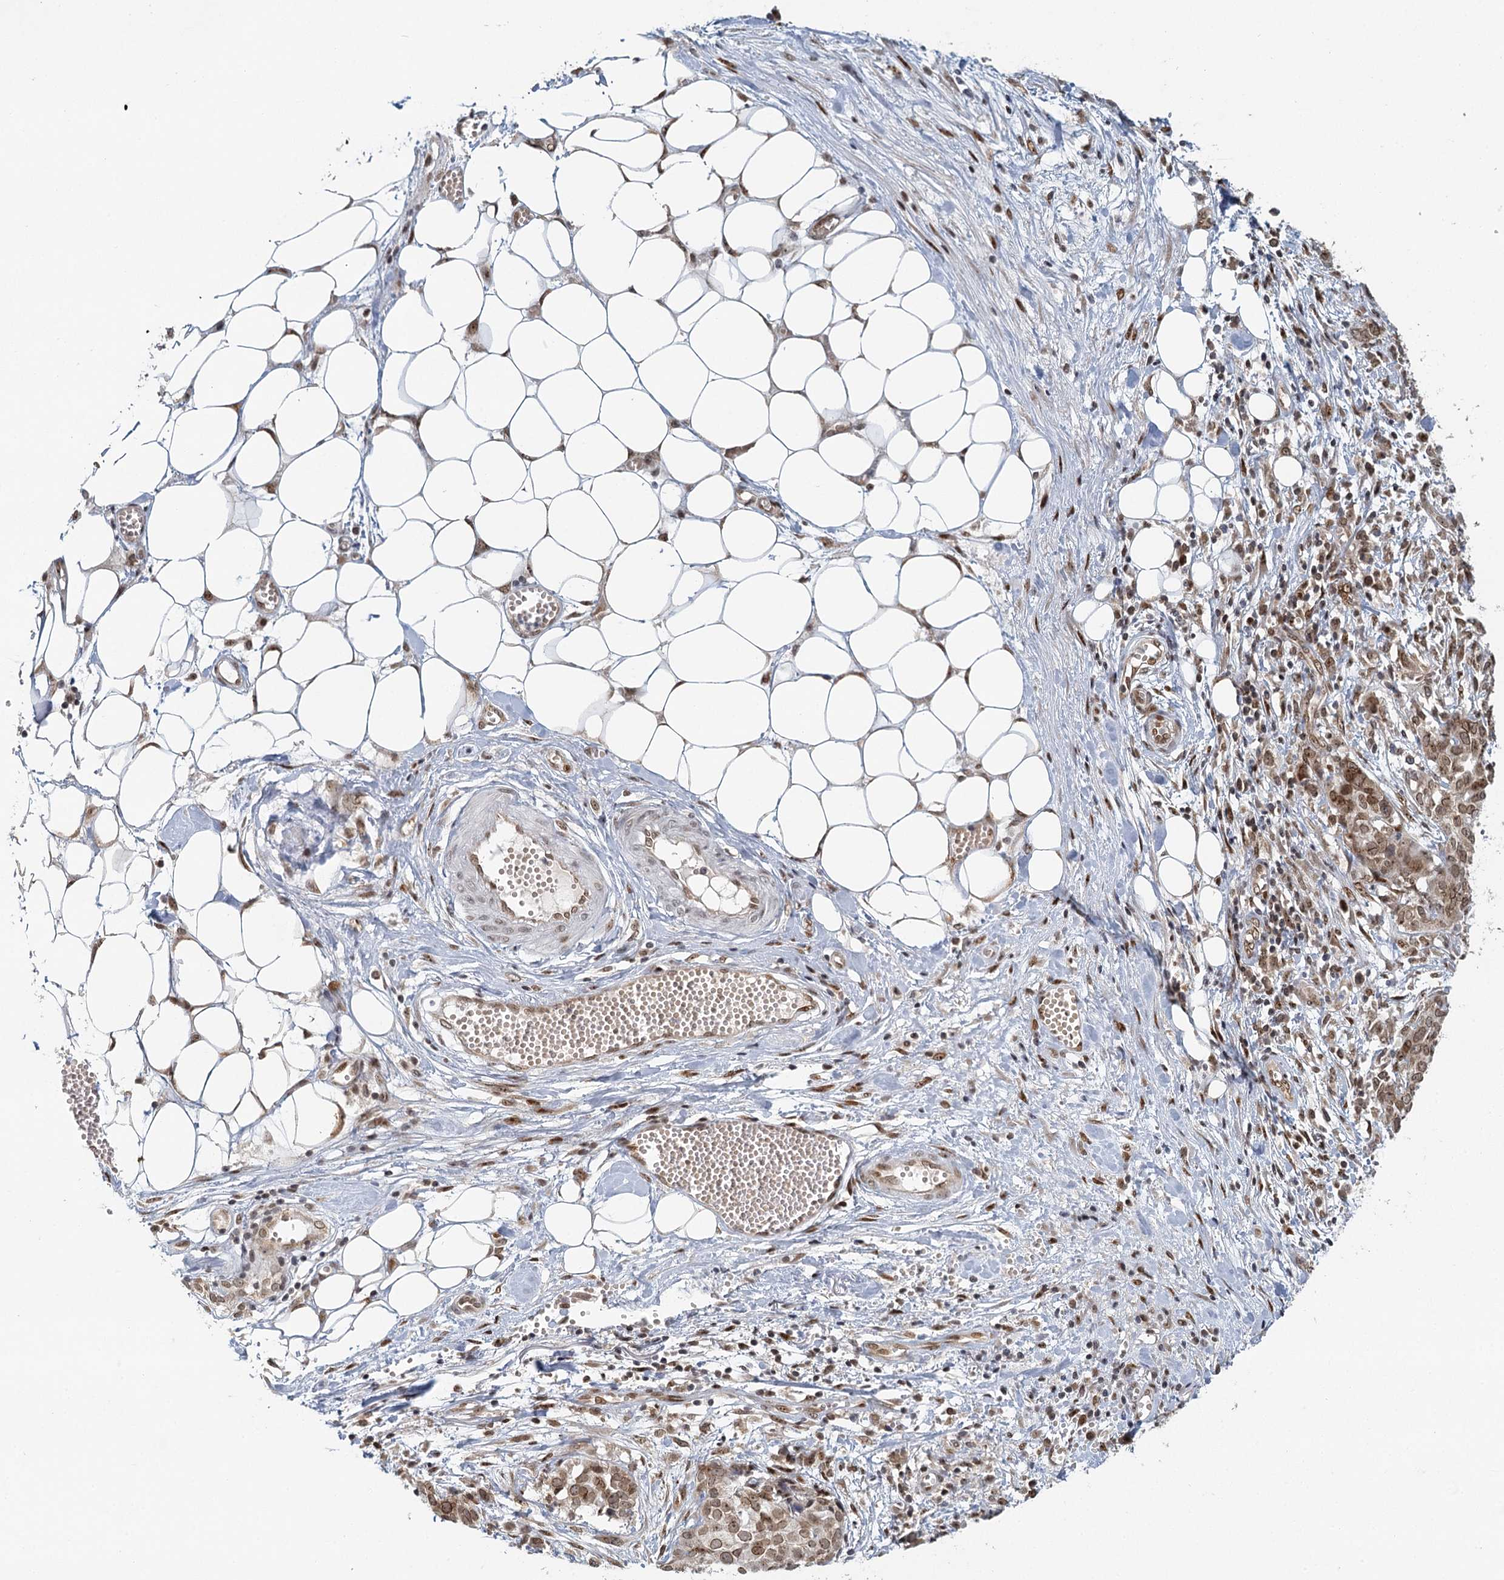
{"staining": {"intensity": "moderate", "quantity": ">75%", "location": "cytoplasmic/membranous,nuclear"}, "tissue": "ovarian cancer", "cell_type": "Tumor cells", "image_type": "cancer", "snomed": [{"axis": "morphology", "description": "Cystadenocarcinoma, serous, NOS"}, {"axis": "topography", "description": "Soft tissue"}, {"axis": "topography", "description": "Ovary"}], "caption": "Tumor cells demonstrate medium levels of moderate cytoplasmic/membranous and nuclear expression in about >75% of cells in human ovarian cancer (serous cystadenocarcinoma).", "gene": "TREX1", "patient": {"sex": "female", "age": 57}}